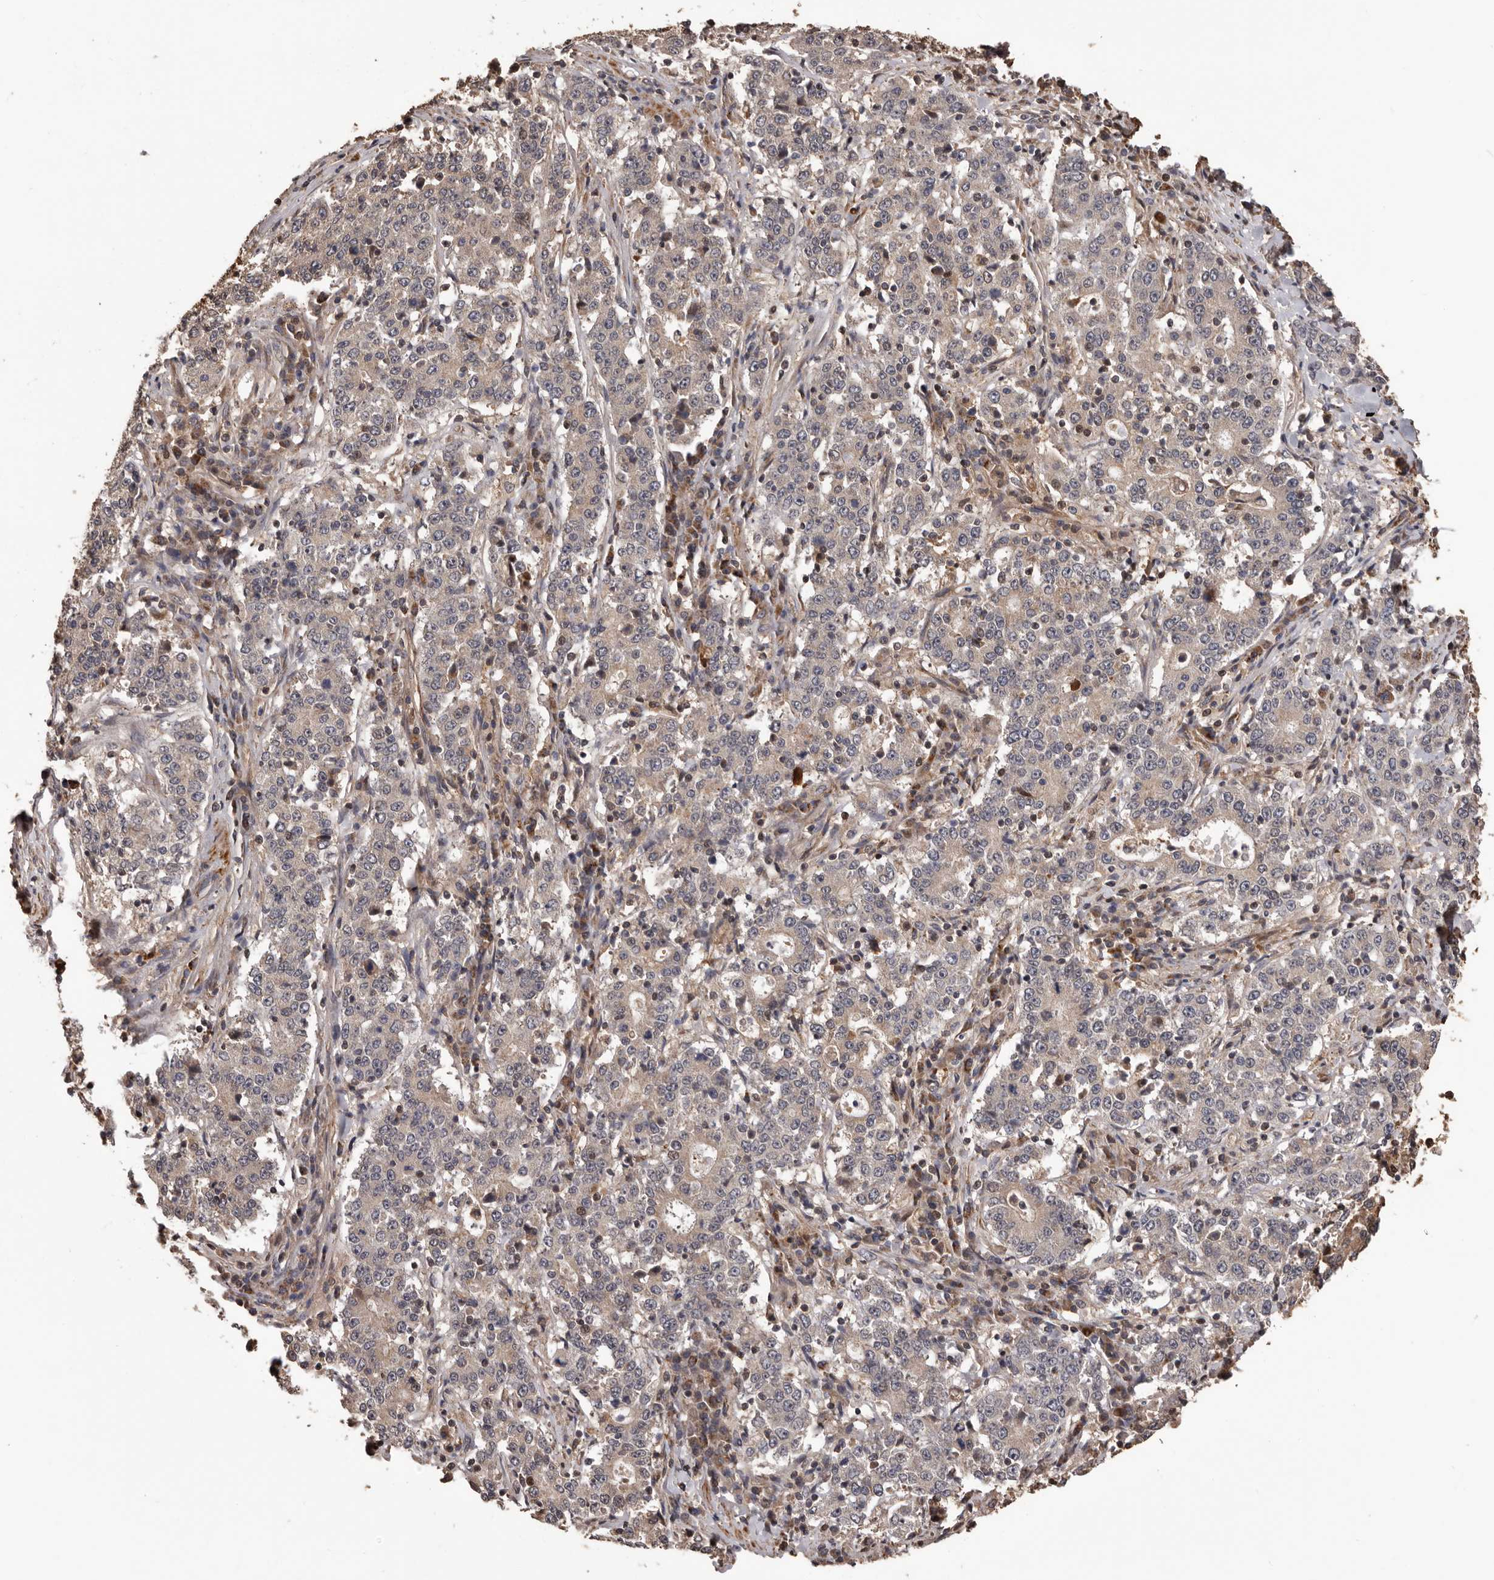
{"staining": {"intensity": "weak", "quantity": "<25%", "location": "cytoplasmic/membranous"}, "tissue": "stomach cancer", "cell_type": "Tumor cells", "image_type": "cancer", "snomed": [{"axis": "morphology", "description": "Adenocarcinoma, NOS"}, {"axis": "topography", "description": "Stomach"}], "caption": "An image of human stomach adenocarcinoma is negative for staining in tumor cells.", "gene": "ADAMTS2", "patient": {"sex": "male", "age": 59}}